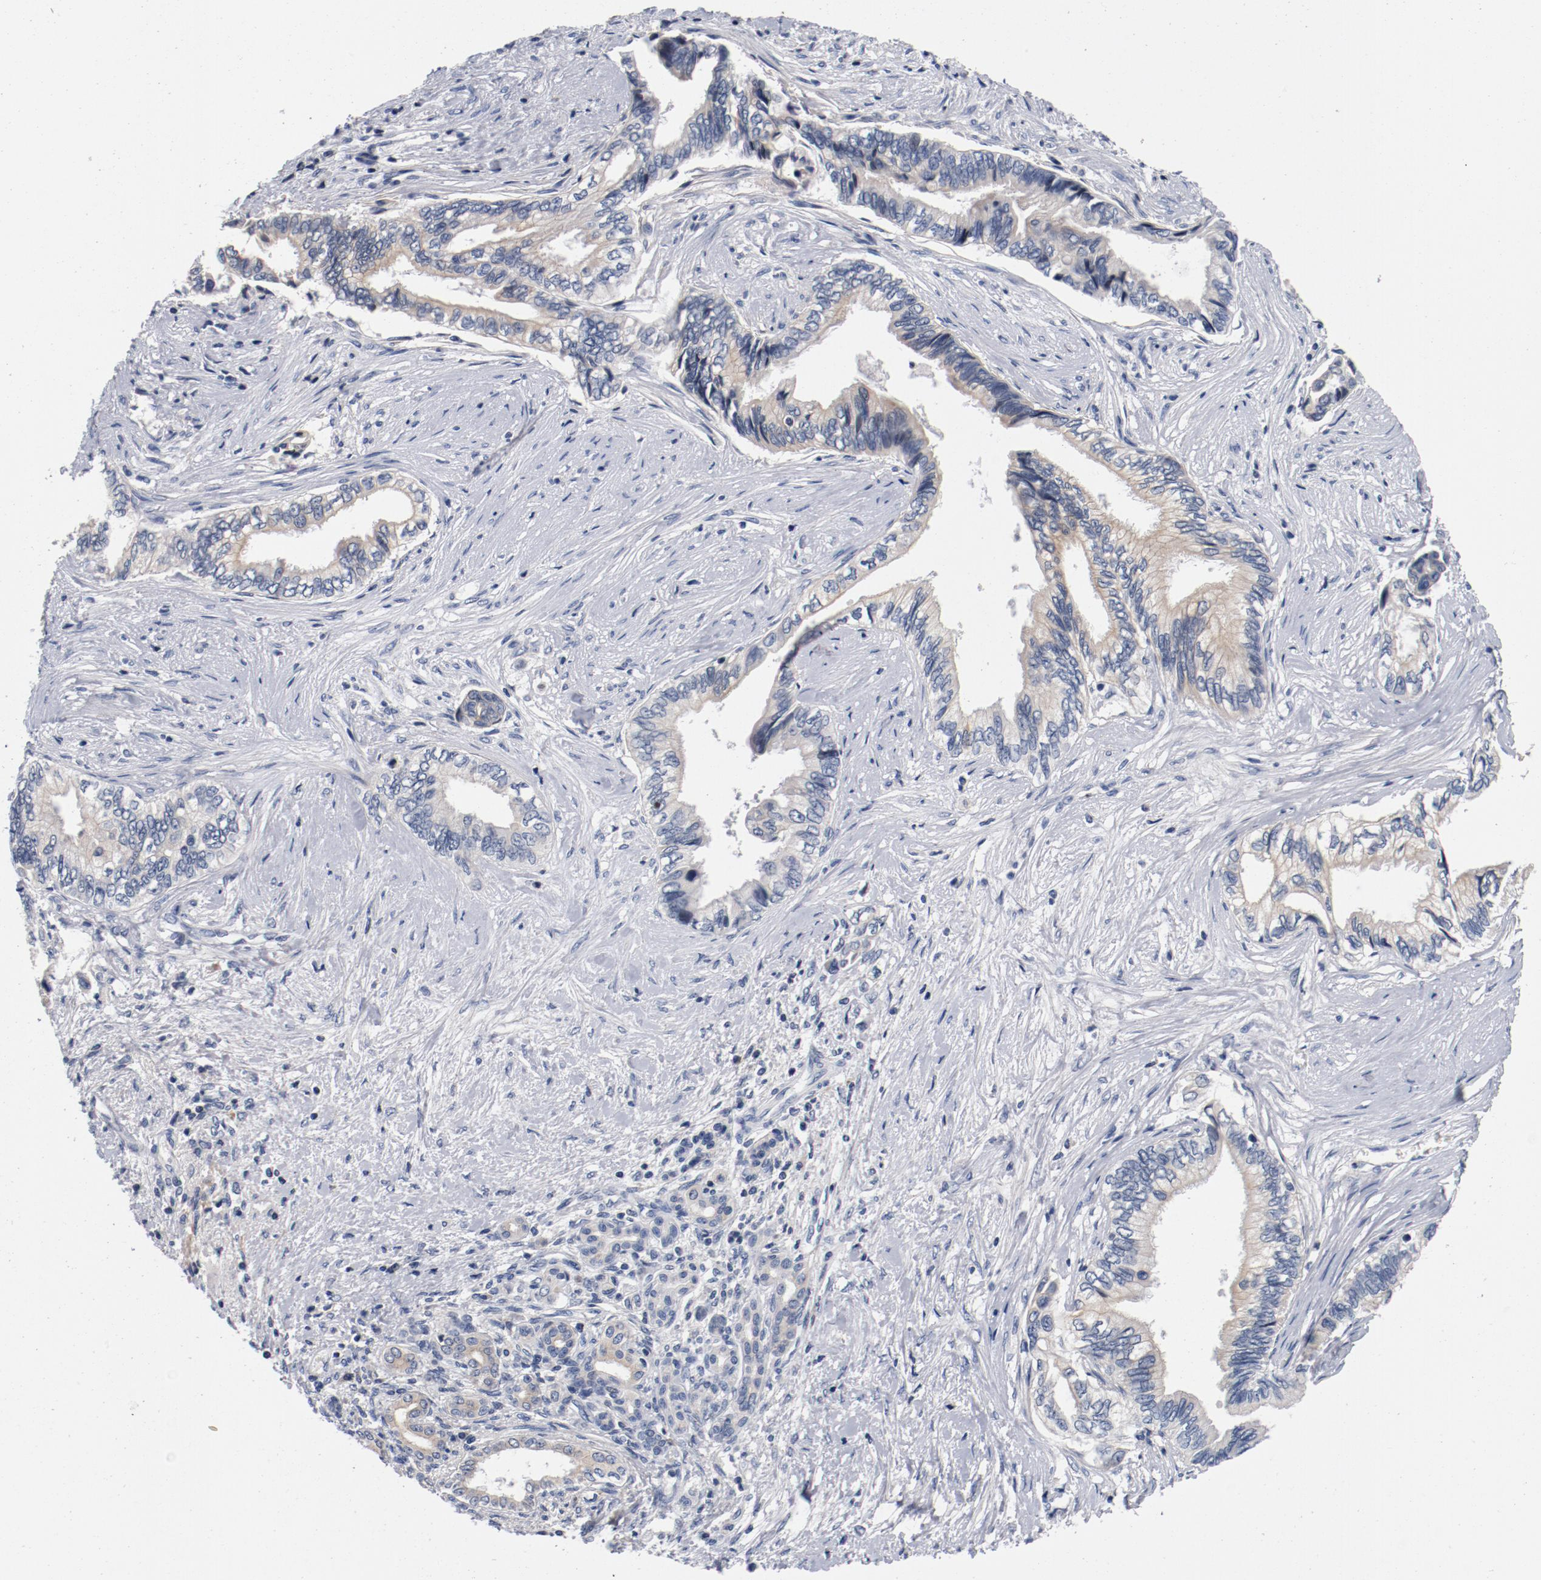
{"staining": {"intensity": "weak", "quantity": "25%-75%", "location": "cytoplasmic/membranous"}, "tissue": "pancreatic cancer", "cell_type": "Tumor cells", "image_type": "cancer", "snomed": [{"axis": "morphology", "description": "Adenocarcinoma, NOS"}, {"axis": "topography", "description": "Pancreas"}], "caption": "DAB (3,3'-diaminobenzidine) immunohistochemical staining of human pancreatic cancer exhibits weak cytoplasmic/membranous protein staining in about 25%-75% of tumor cells. The staining is performed using DAB (3,3'-diaminobenzidine) brown chromogen to label protein expression. The nuclei are counter-stained blue using hematoxylin.", "gene": "PIM1", "patient": {"sex": "female", "age": 66}}